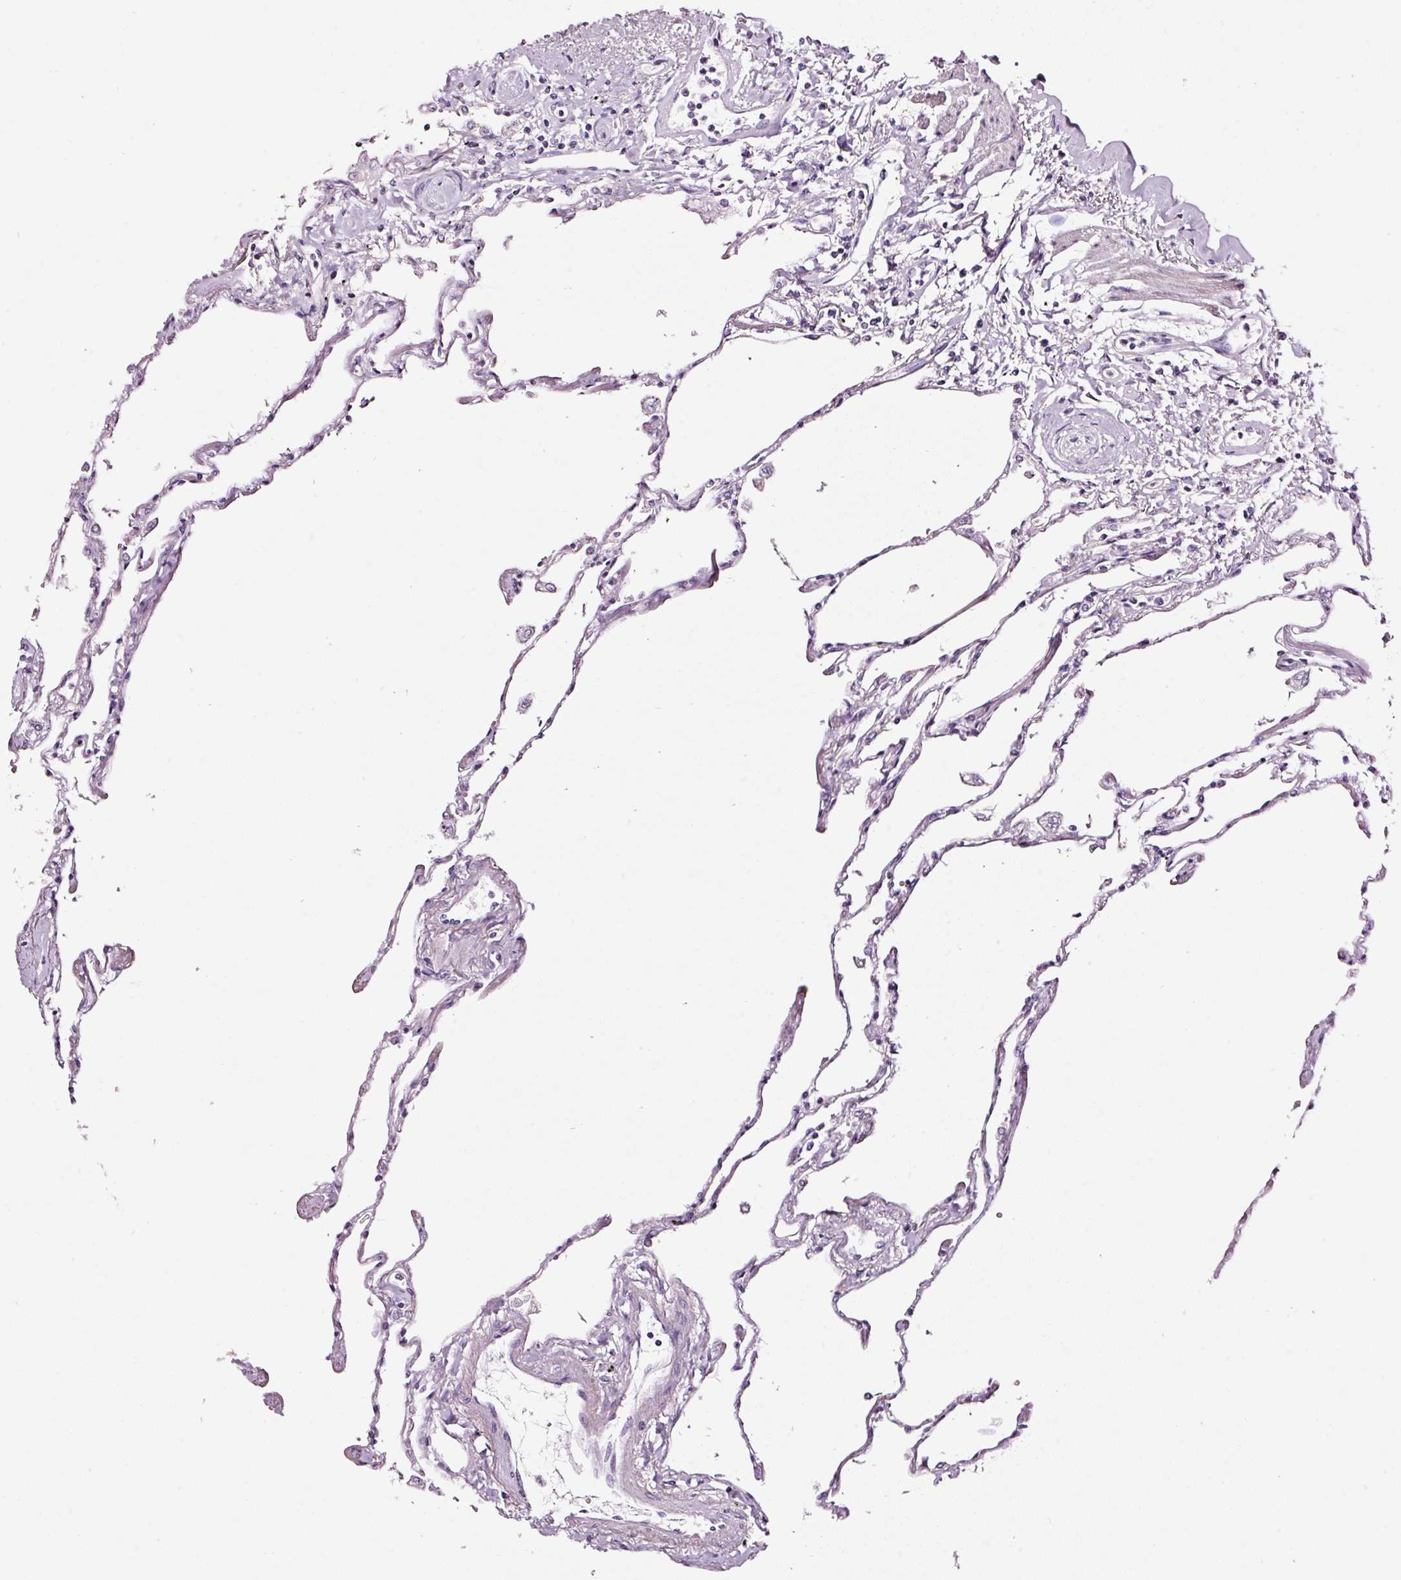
{"staining": {"intensity": "negative", "quantity": "none", "location": "none"}, "tissue": "lung", "cell_type": "Alveolar cells", "image_type": "normal", "snomed": [{"axis": "morphology", "description": "Normal tissue, NOS"}, {"axis": "topography", "description": "Lung"}], "caption": "The immunohistochemistry (IHC) image has no significant expression in alveolar cells of lung. (DAB immunohistochemistry visualized using brightfield microscopy, high magnification).", "gene": "CYB561A3", "patient": {"sex": "female", "age": 67}}